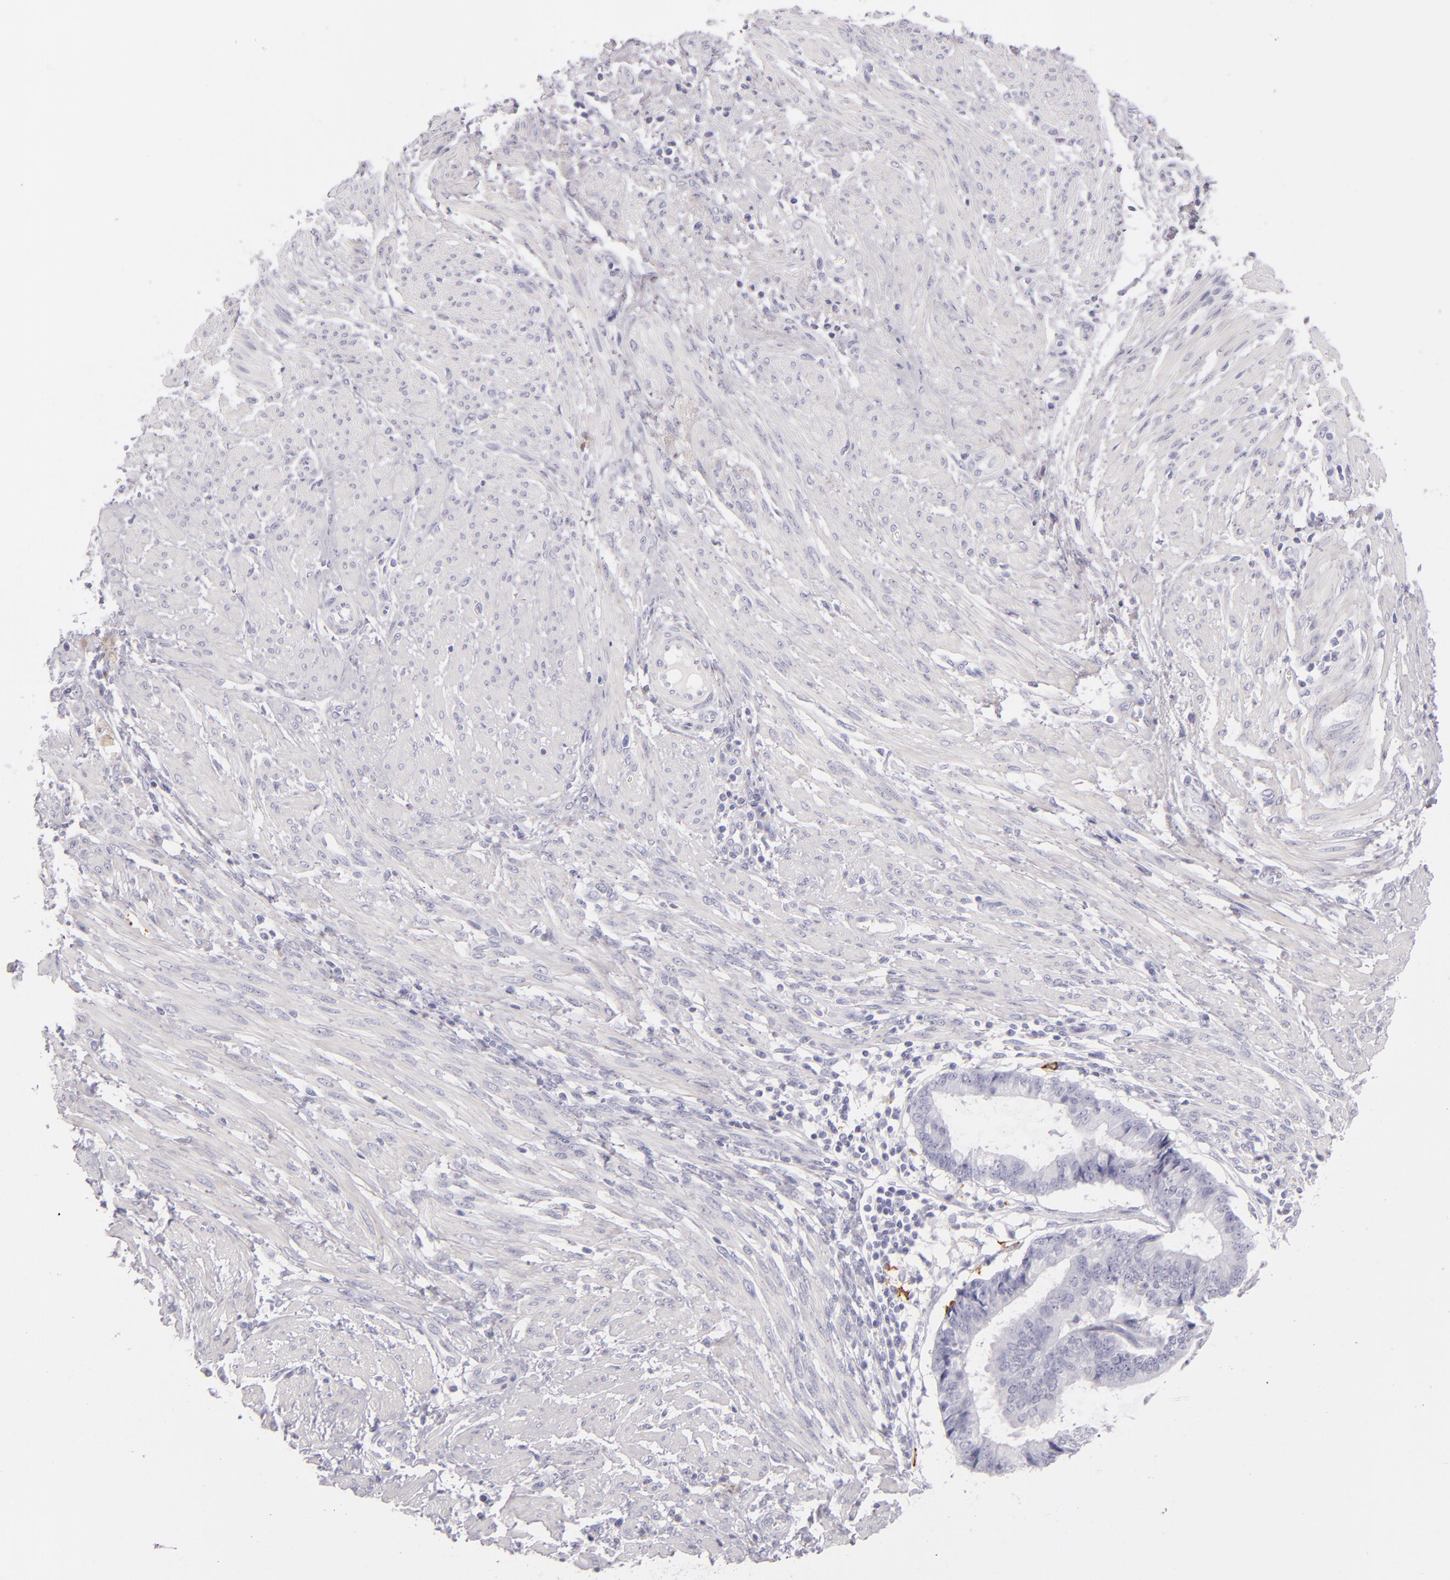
{"staining": {"intensity": "negative", "quantity": "none", "location": "none"}, "tissue": "endometrial cancer", "cell_type": "Tumor cells", "image_type": "cancer", "snomed": [{"axis": "morphology", "description": "Adenocarcinoma, NOS"}, {"axis": "topography", "description": "Endometrium"}], "caption": "Micrograph shows no significant protein staining in tumor cells of endometrial adenocarcinoma. (IHC, brightfield microscopy, high magnification).", "gene": "CD207", "patient": {"sex": "female", "age": 63}}